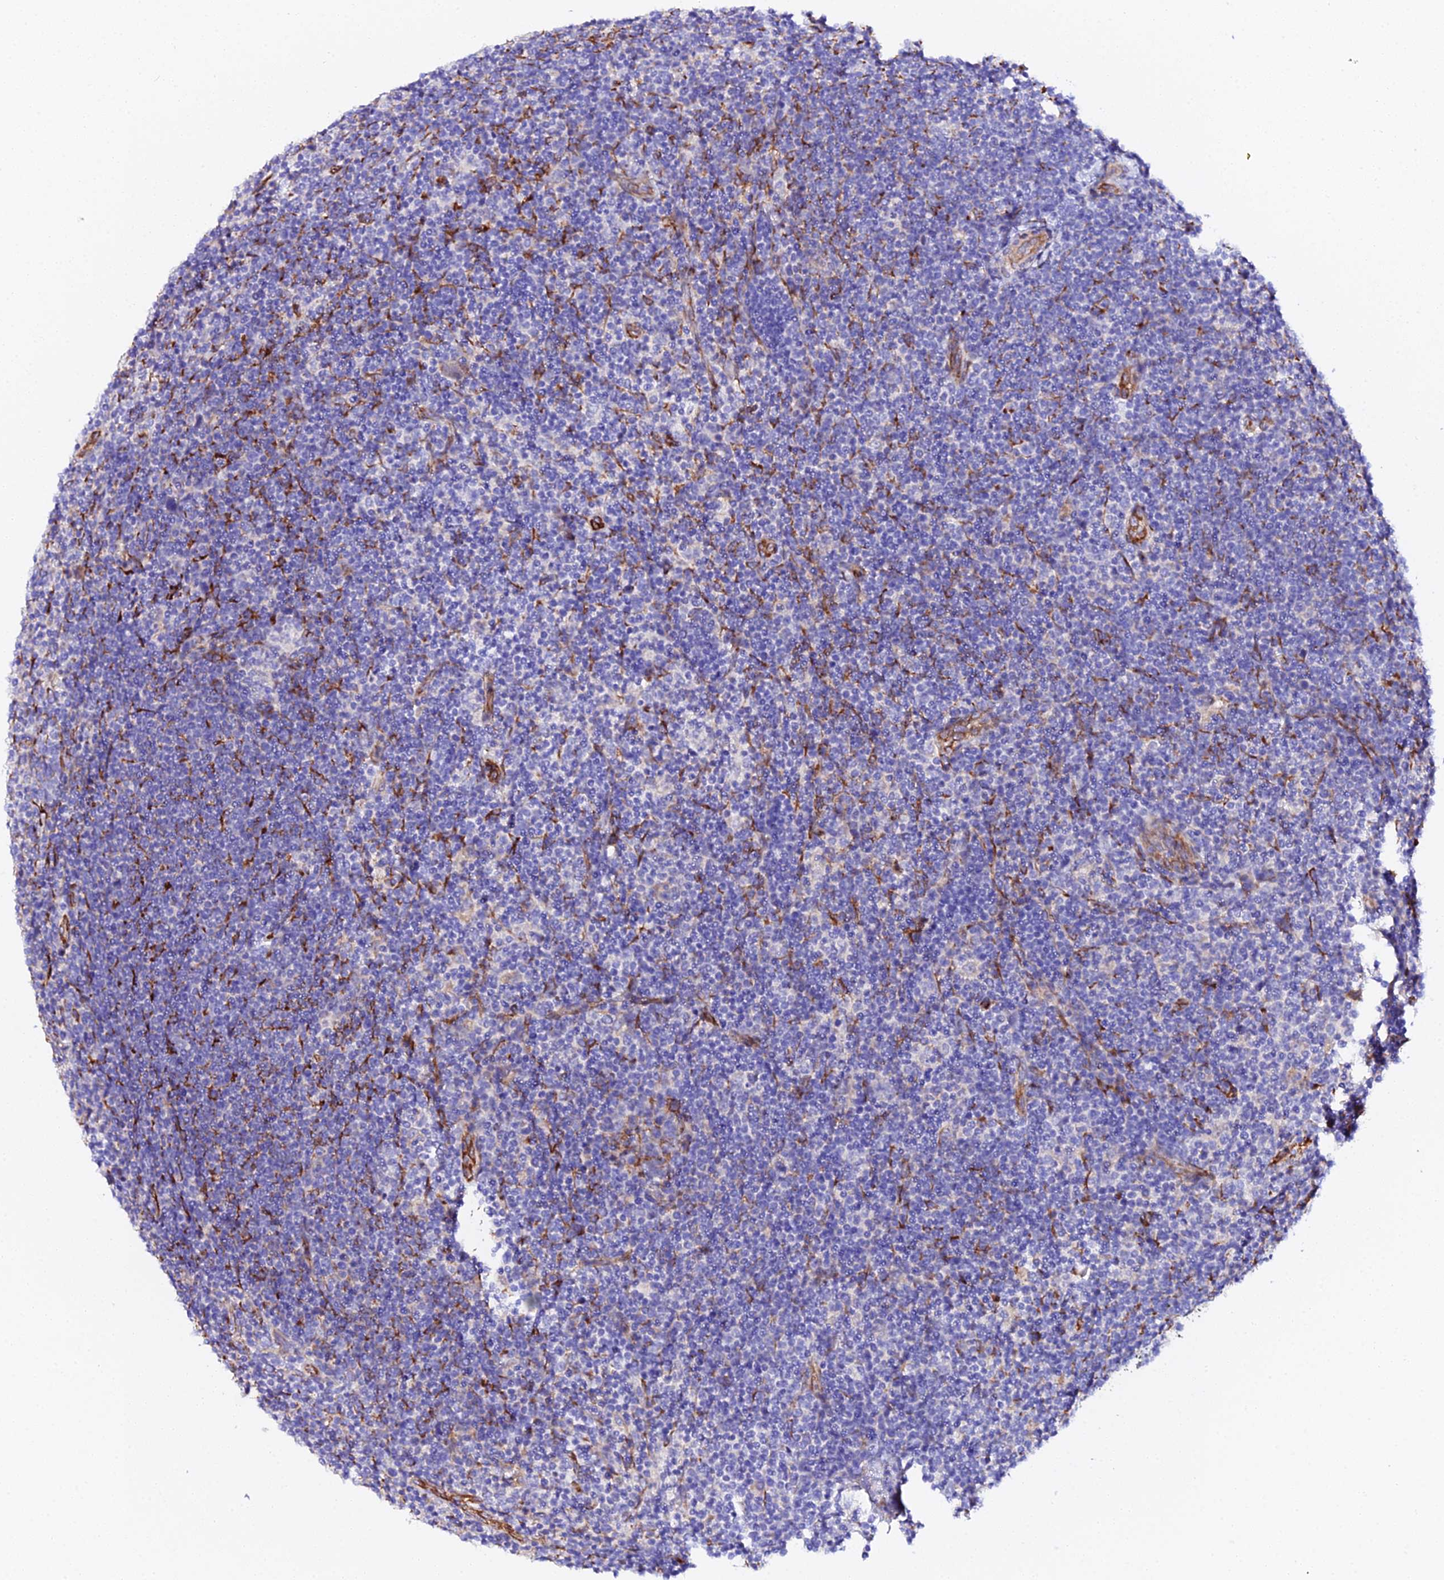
{"staining": {"intensity": "negative", "quantity": "none", "location": "none"}, "tissue": "lymphoma", "cell_type": "Tumor cells", "image_type": "cancer", "snomed": [{"axis": "morphology", "description": "Hodgkin's disease, NOS"}, {"axis": "topography", "description": "Lymph node"}], "caption": "Immunohistochemistry of human lymphoma demonstrates no expression in tumor cells.", "gene": "CFAP45", "patient": {"sex": "female", "age": 57}}